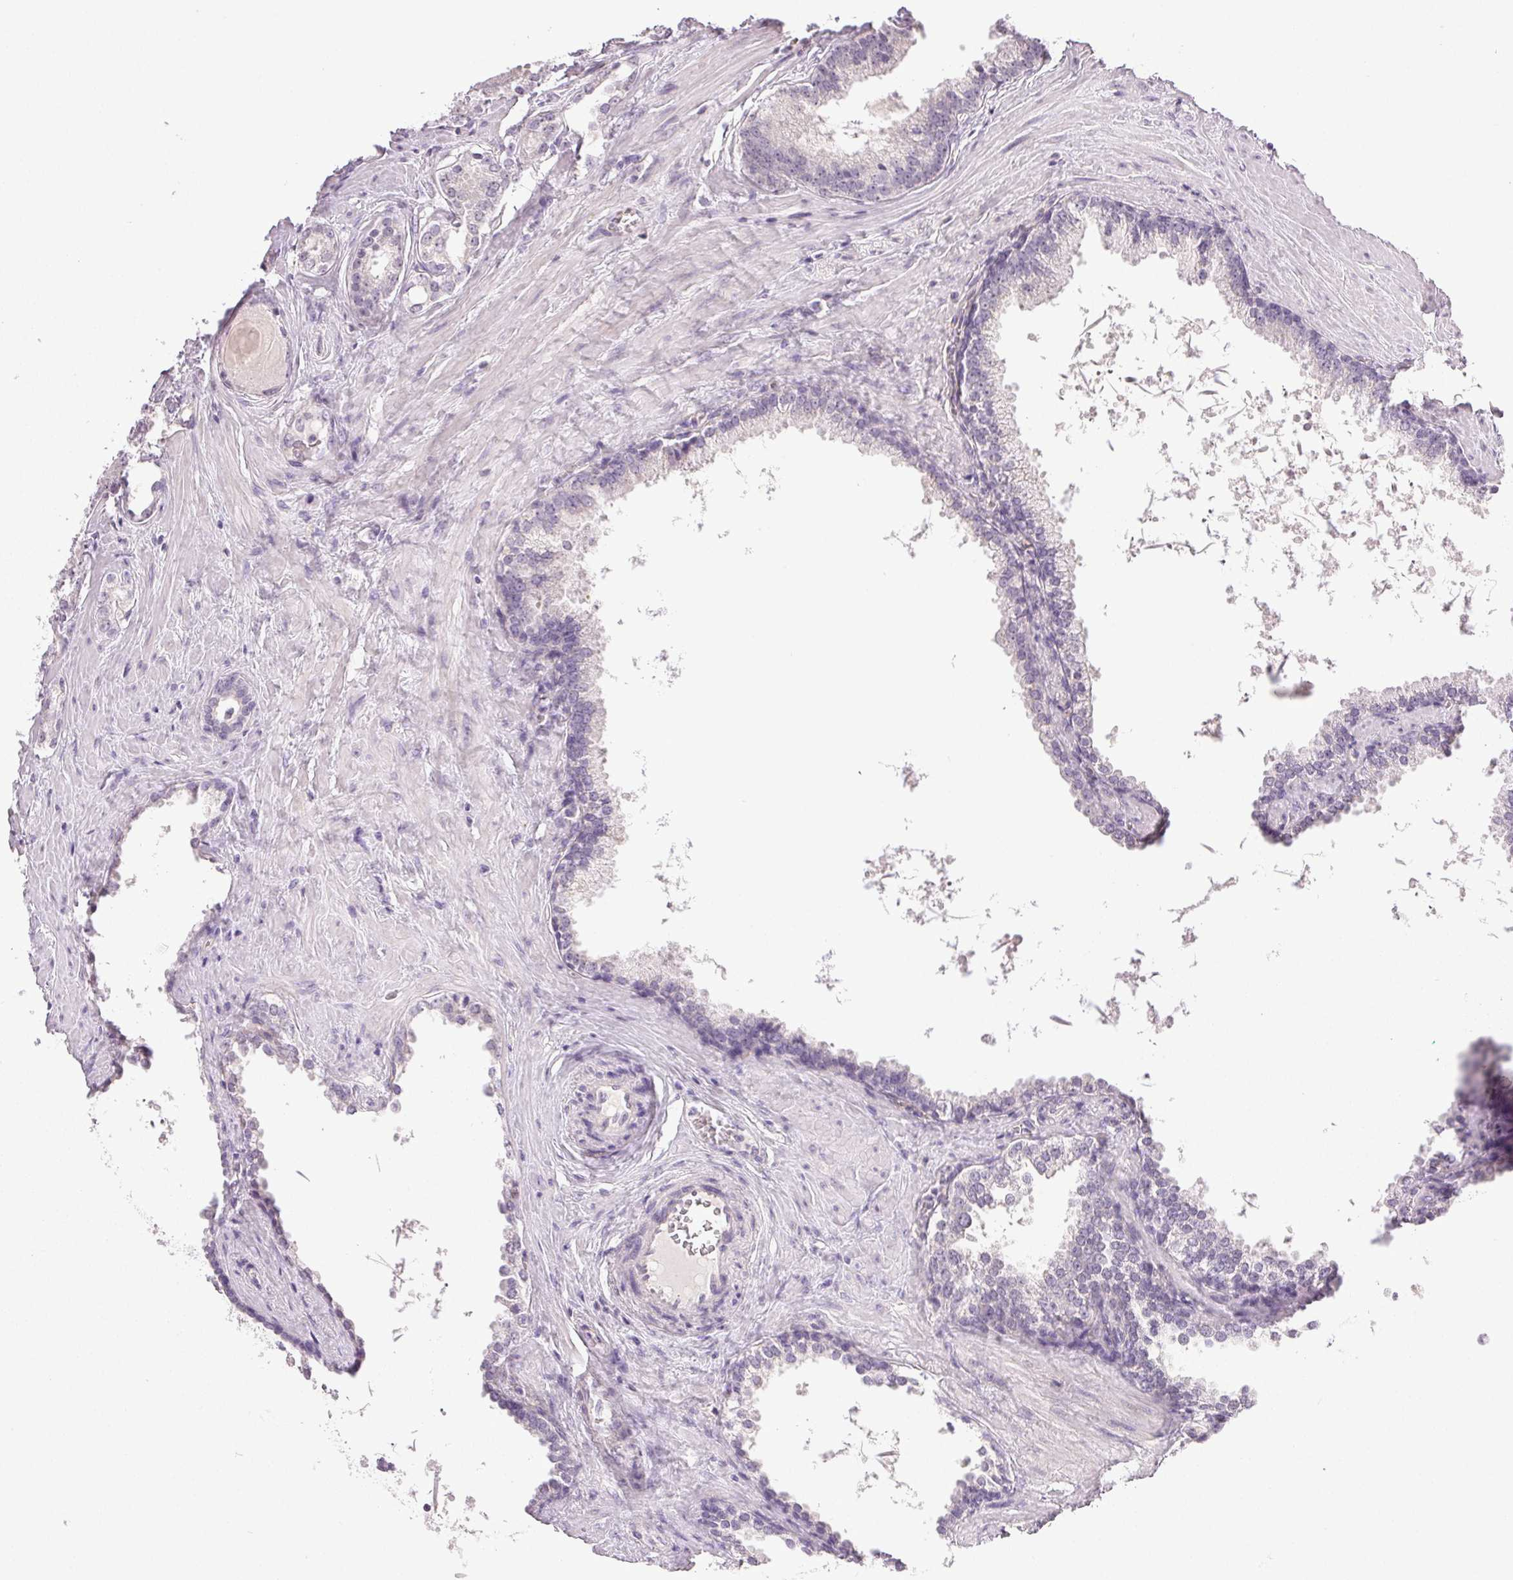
{"staining": {"intensity": "negative", "quantity": "none", "location": "none"}, "tissue": "prostate cancer", "cell_type": "Tumor cells", "image_type": "cancer", "snomed": [{"axis": "morphology", "description": "Adenocarcinoma, Low grade"}, {"axis": "topography", "description": "Prostate"}], "caption": "This micrograph is of prostate cancer (adenocarcinoma (low-grade)) stained with immunohistochemistry (IHC) to label a protein in brown with the nuclei are counter-stained blue. There is no staining in tumor cells. Brightfield microscopy of immunohistochemistry (IHC) stained with DAB (3,3'-diaminobenzidine) (brown) and hematoxylin (blue), captured at high magnification.", "gene": "PLCB1", "patient": {"sex": "male", "age": 65}}